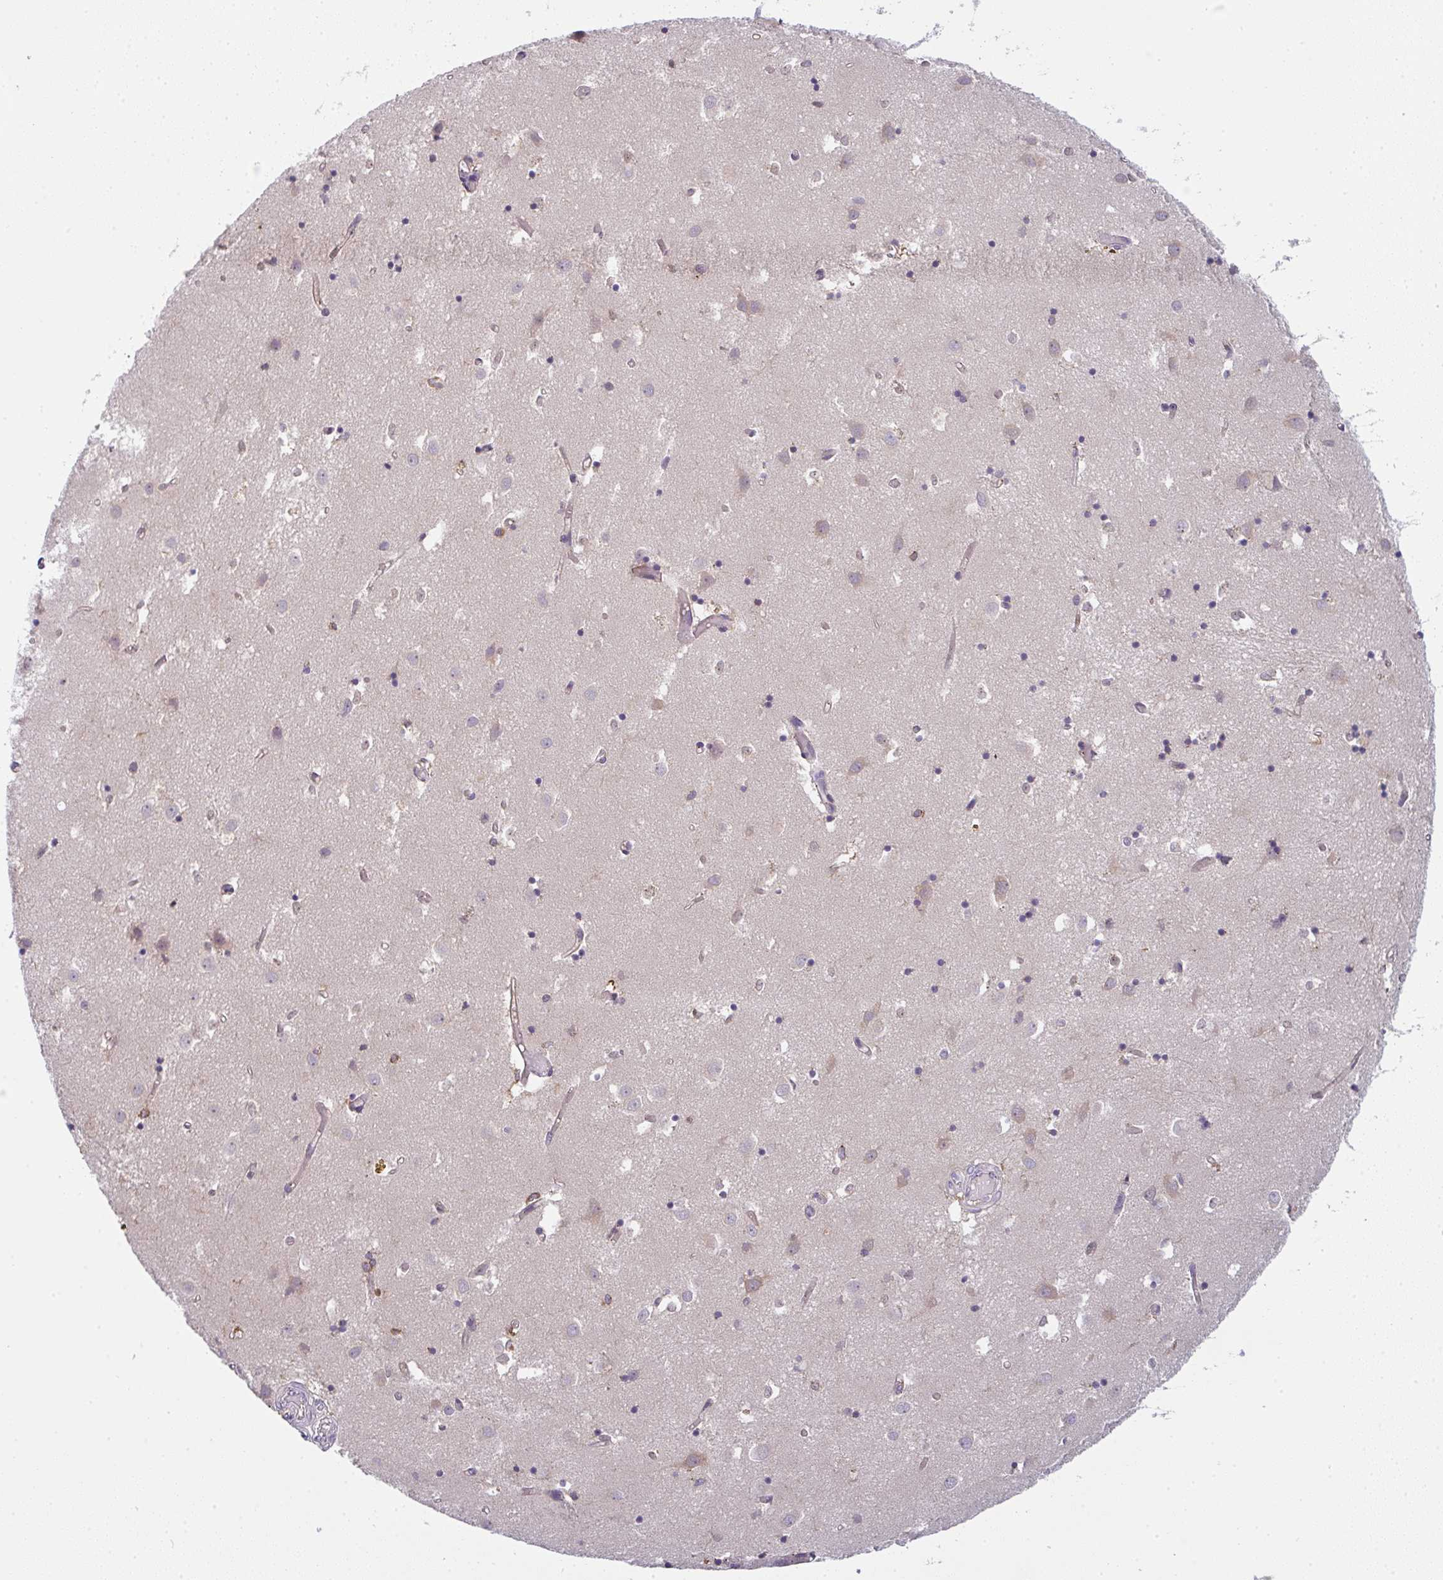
{"staining": {"intensity": "negative", "quantity": "none", "location": "none"}, "tissue": "caudate", "cell_type": "Glial cells", "image_type": "normal", "snomed": [{"axis": "morphology", "description": "Normal tissue, NOS"}, {"axis": "topography", "description": "Lateral ventricle wall"}], "caption": "An immunohistochemistry histopathology image of normal caudate is shown. There is no staining in glial cells of caudate.", "gene": "SNX5", "patient": {"sex": "male", "age": 70}}